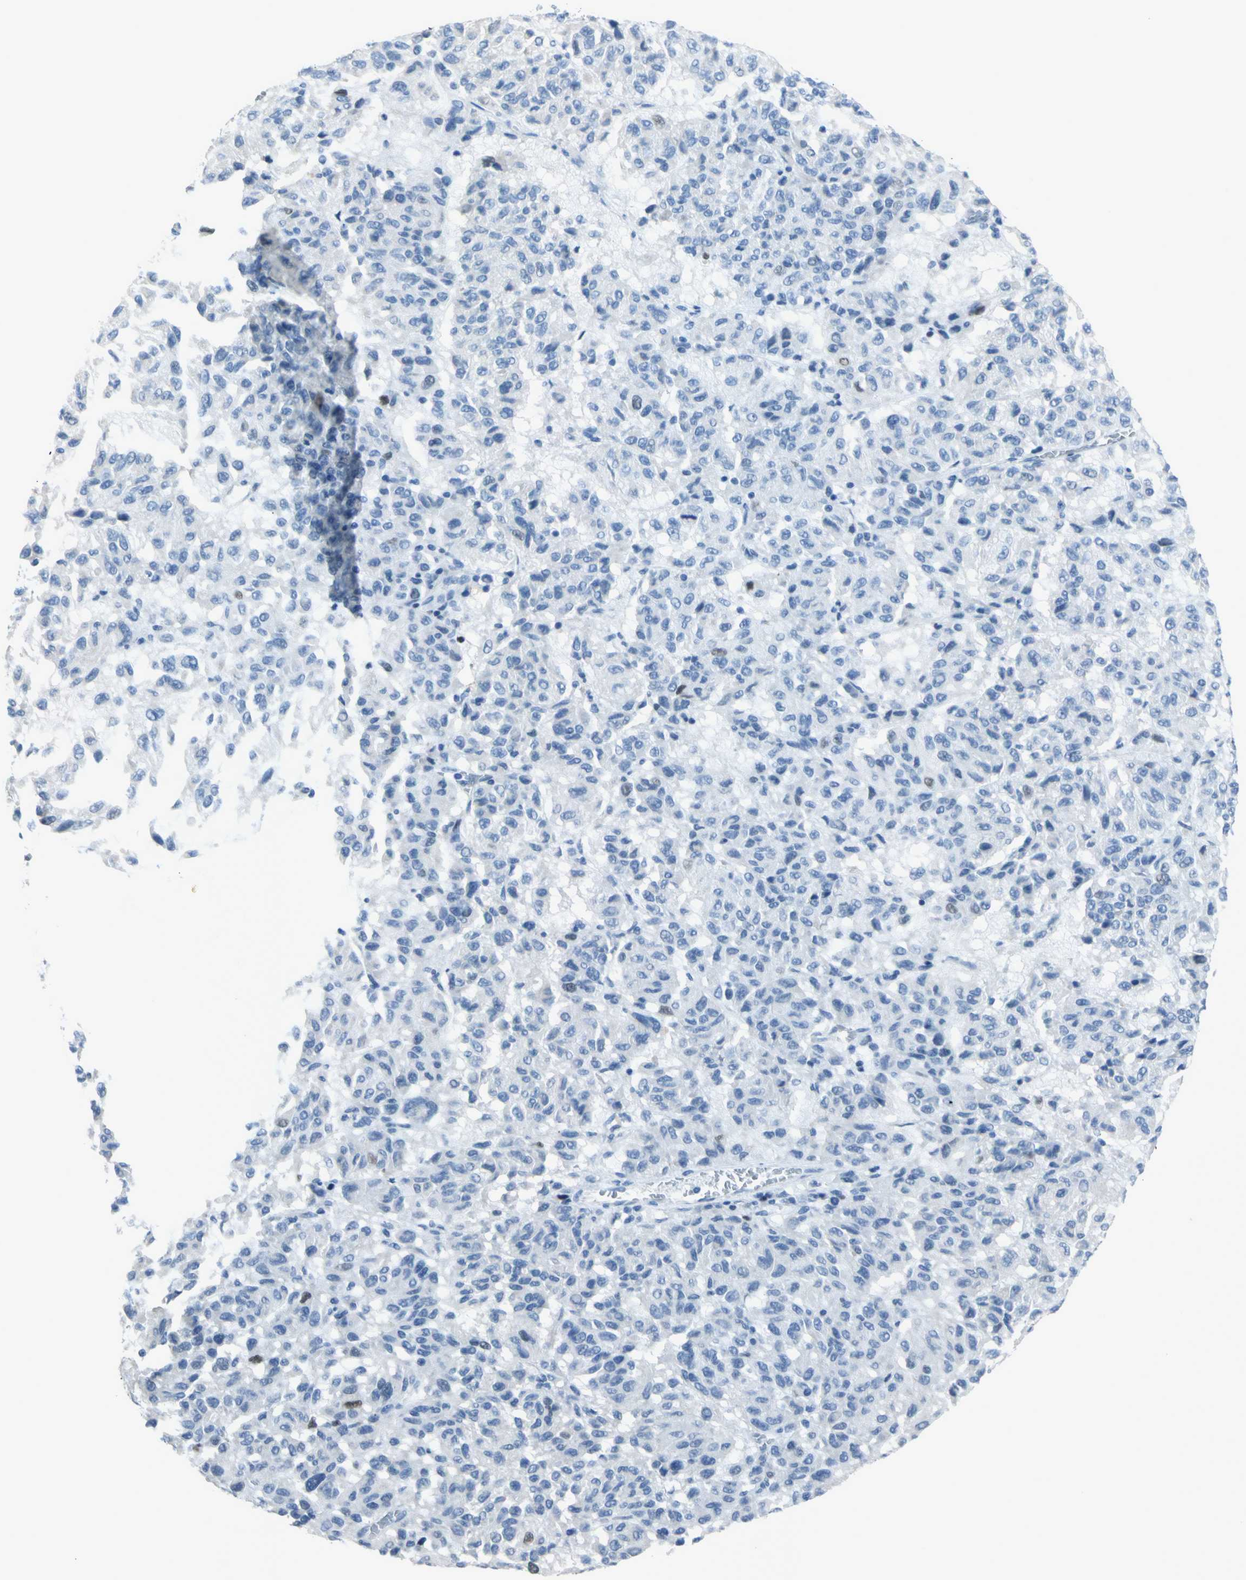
{"staining": {"intensity": "weak", "quantity": "<25%", "location": "nuclear"}, "tissue": "melanoma", "cell_type": "Tumor cells", "image_type": "cancer", "snomed": [{"axis": "morphology", "description": "Malignant melanoma, Metastatic site"}, {"axis": "topography", "description": "Lung"}], "caption": "Immunohistochemistry (IHC) of melanoma exhibits no staining in tumor cells.", "gene": "MCM3", "patient": {"sex": "male", "age": 64}}